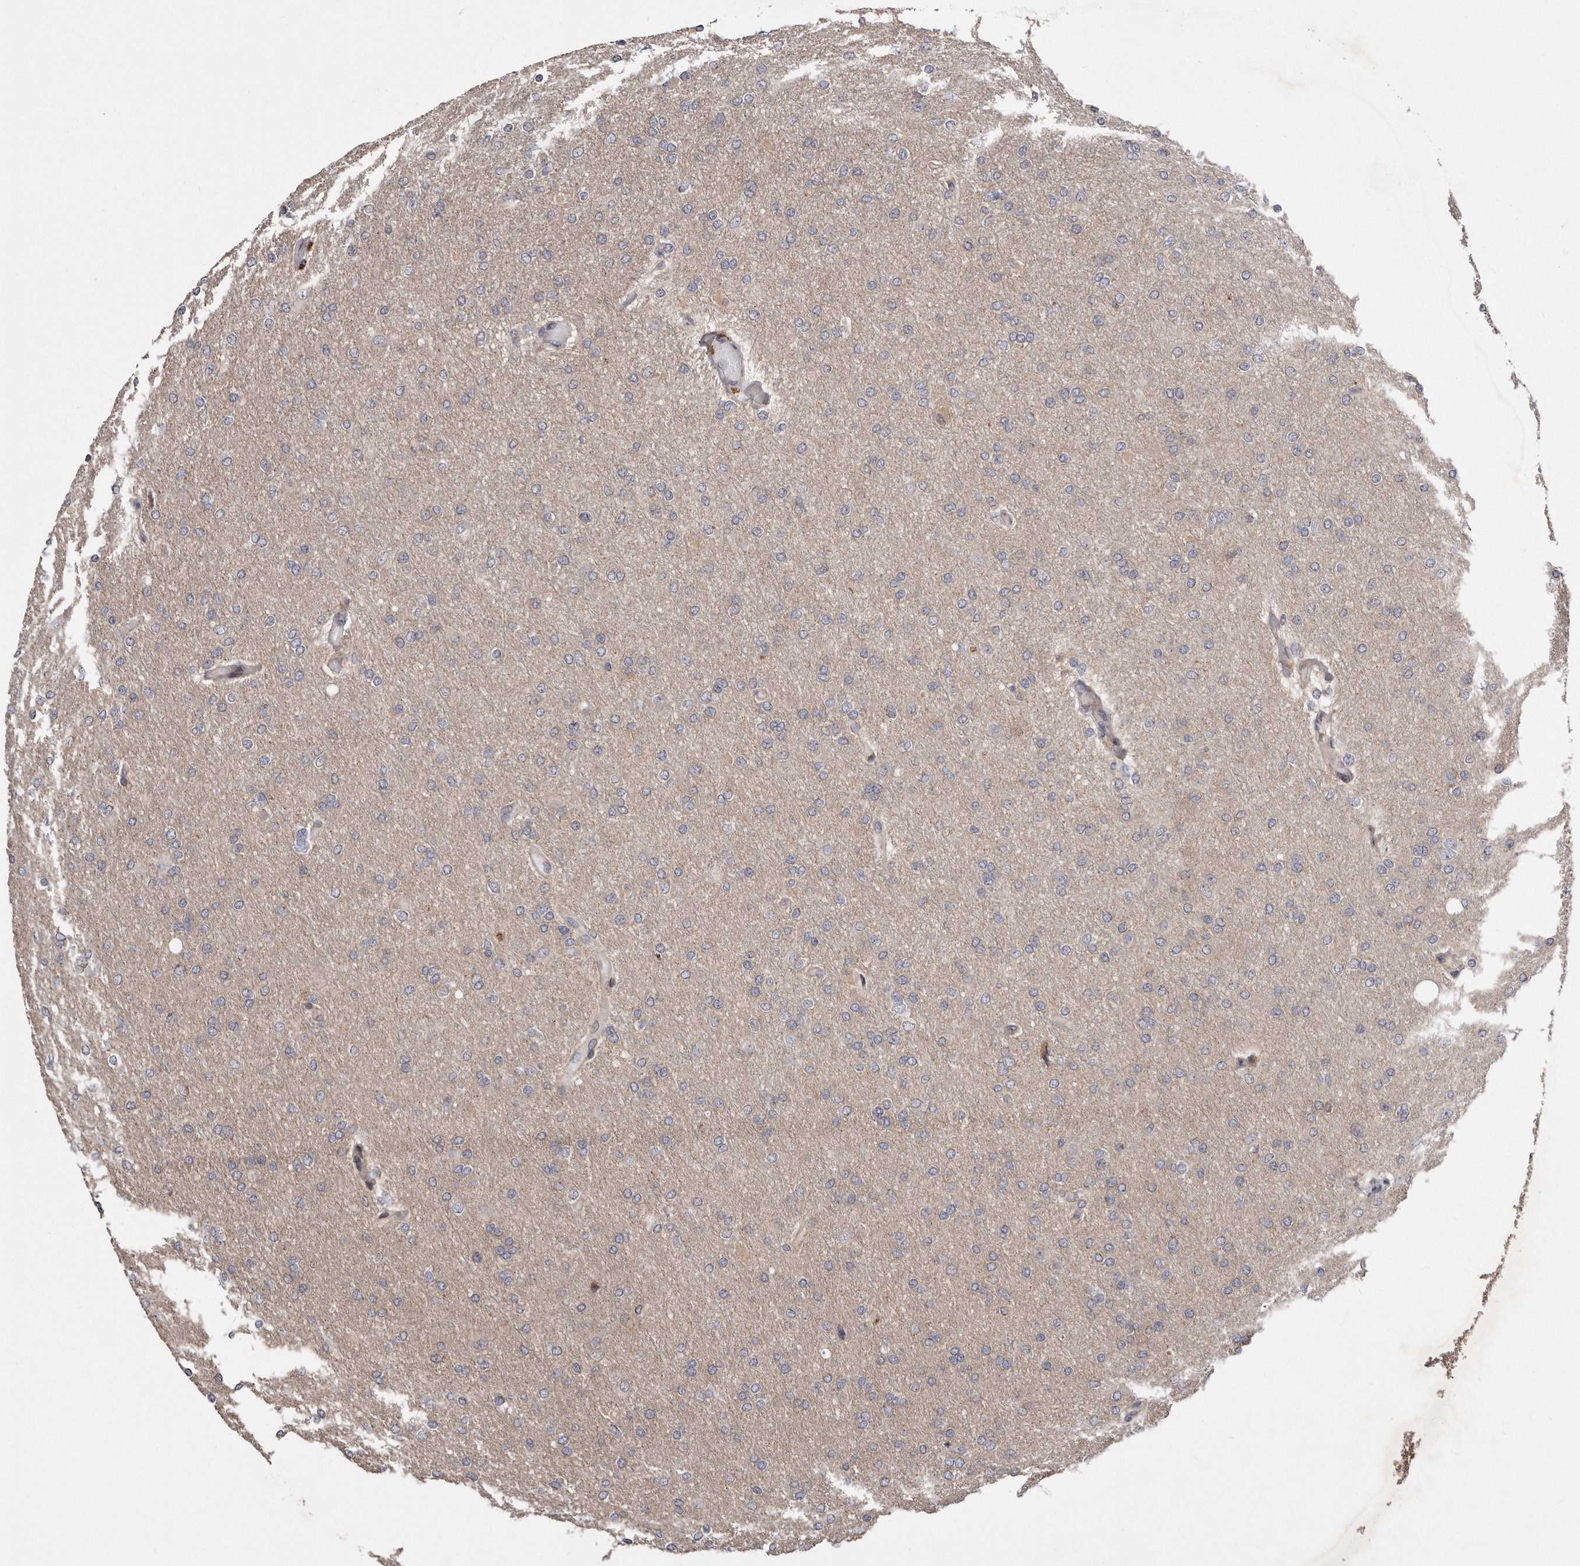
{"staining": {"intensity": "weak", "quantity": "25%-75%", "location": "cytoplasmic/membranous"}, "tissue": "glioma", "cell_type": "Tumor cells", "image_type": "cancer", "snomed": [{"axis": "morphology", "description": "Glioma, malignant, High grade"}, {"axis": "topography", "description": "Cerebral cortex"}], "caption": "Immunohistochemistry (IHC) histopathology image of neoplastic tissue: malignant glioma (high-grade) stained using IHC displays low levels of weak protein expression localized specifically in the cytoplasmic/membranous of tumor cells, appearing as a cytoplasmic/membranous brown color.", "gene": "ARMCX1", "patient": {"sex": "female", "age": 36}}